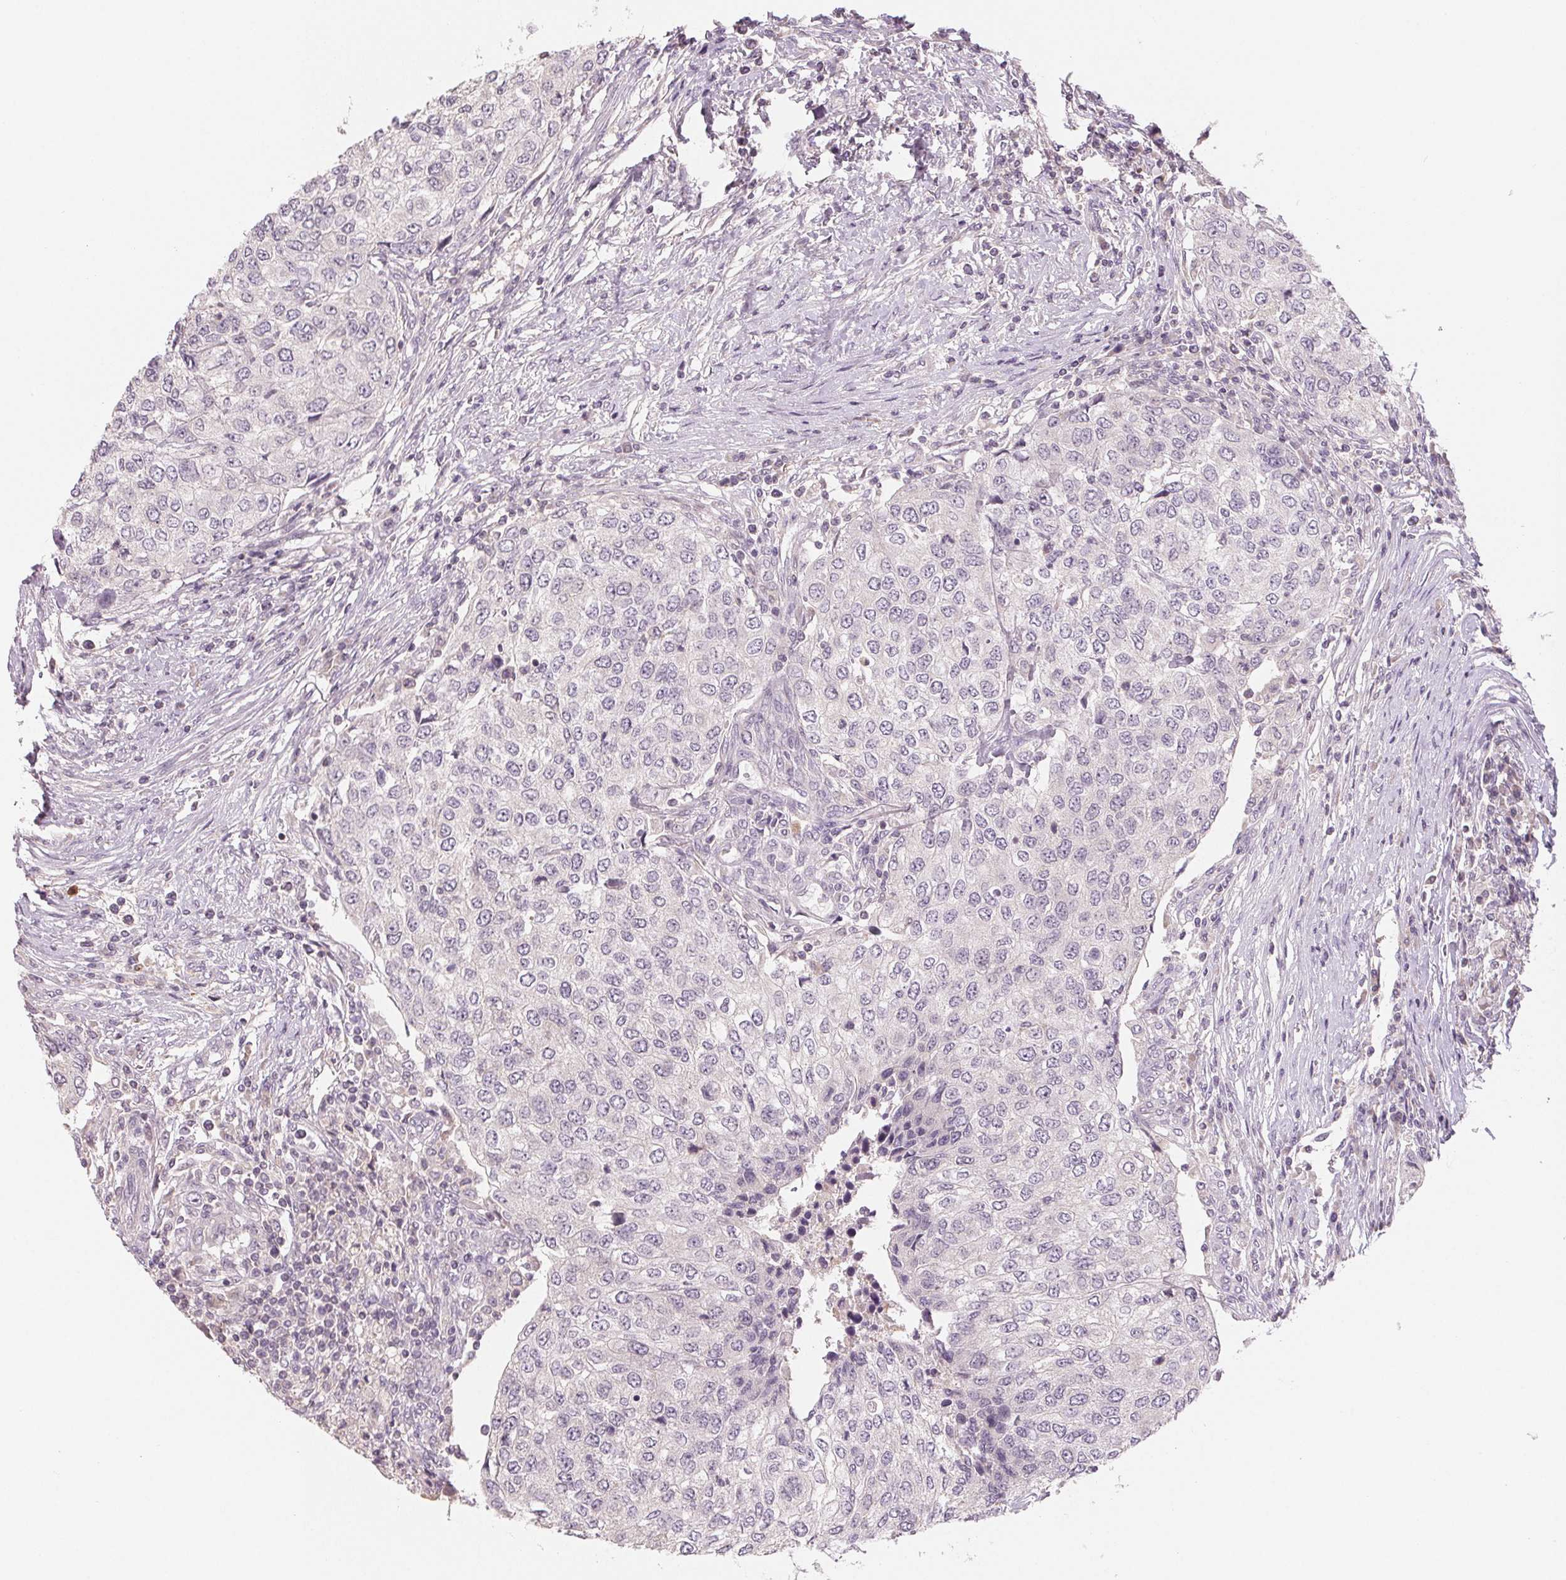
{"staining": {"intensity": "negative", "quantity": "none", "location": "none"}, "tissue": "urothelial cancer", "cell_type": "Tumor cells", "image_type": "cancer", "snomed": [{"axis": "morphology", "description": "Urothelial carcinoma, High grade"}, {"axis": "topography", "description": "Urinary bladder"}], "caption": "This image is of urothelial cancer stained with immunohistochemistry (IHC) to label a protein in brown with the nuclei are counter-stained blue. There is no positivity in tumor cells.", "gene": "AQP8", "patient": {"sex": "female", "age": 78}}